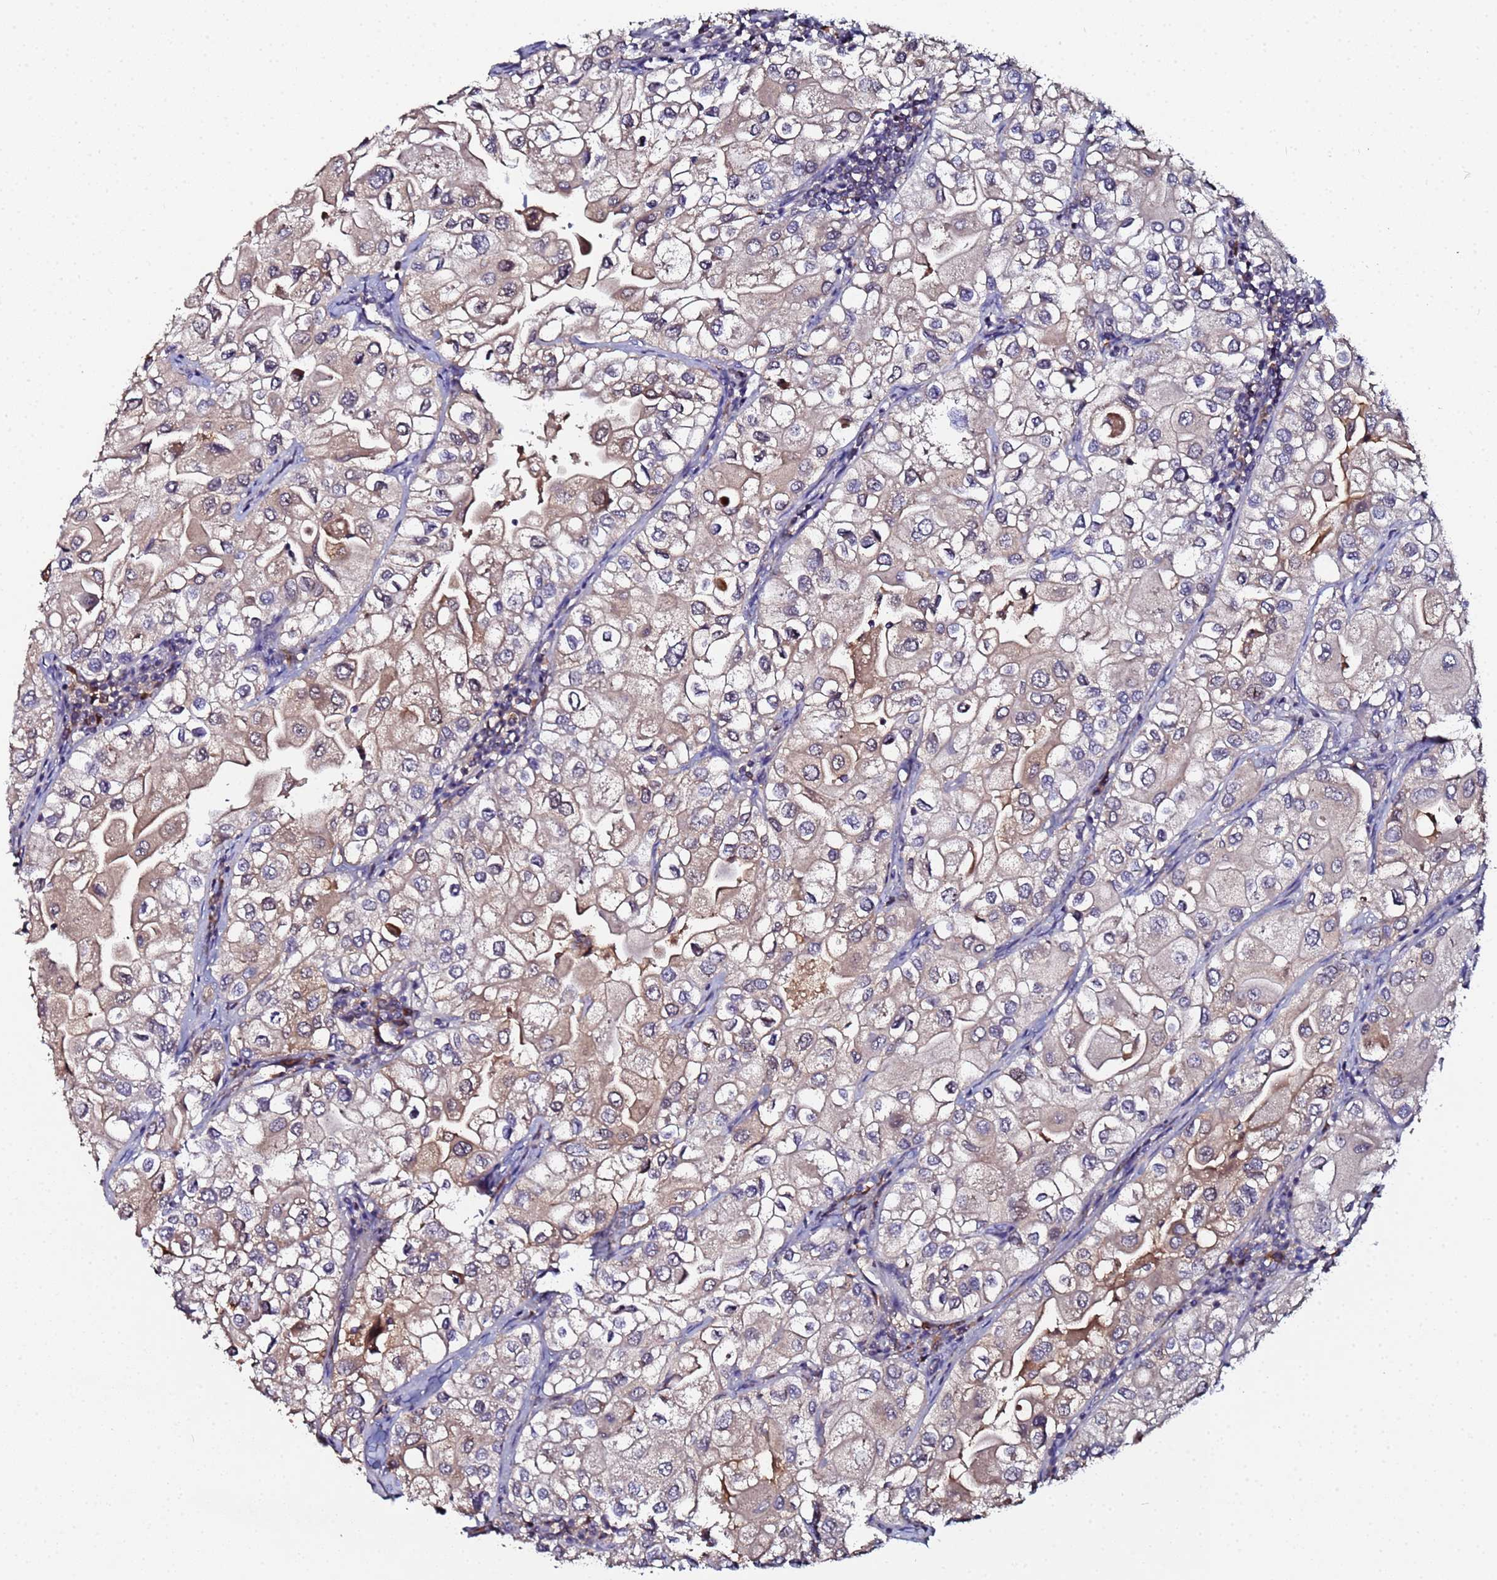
{"staining": {"intensity": "weak", "quantity": "25%-75%", "location": "cytoplasmic/membranous"}, "tissue": "urothelial cancer", "cell_type": "Tumor cells", "image_type": "cancer", "snomed": [{"axis": "morphology", "description": "Urothelial carcinoma, High grade"}, {"axis": "topography", "description": "Urinary bladder"}], "caption": "High-grade urothelial carcinoma was stained to show a protein in brown. There is low levels of weak cytoplasmic/membranous expression in about 25%-75% of tumor cells. The protein is stained brown, and the nuclei are stained in blue (DAB IHC with brightfield microscopy, high magnification).", "gene": "OSER1", "patient": {"sex": "male", "age": 64}}